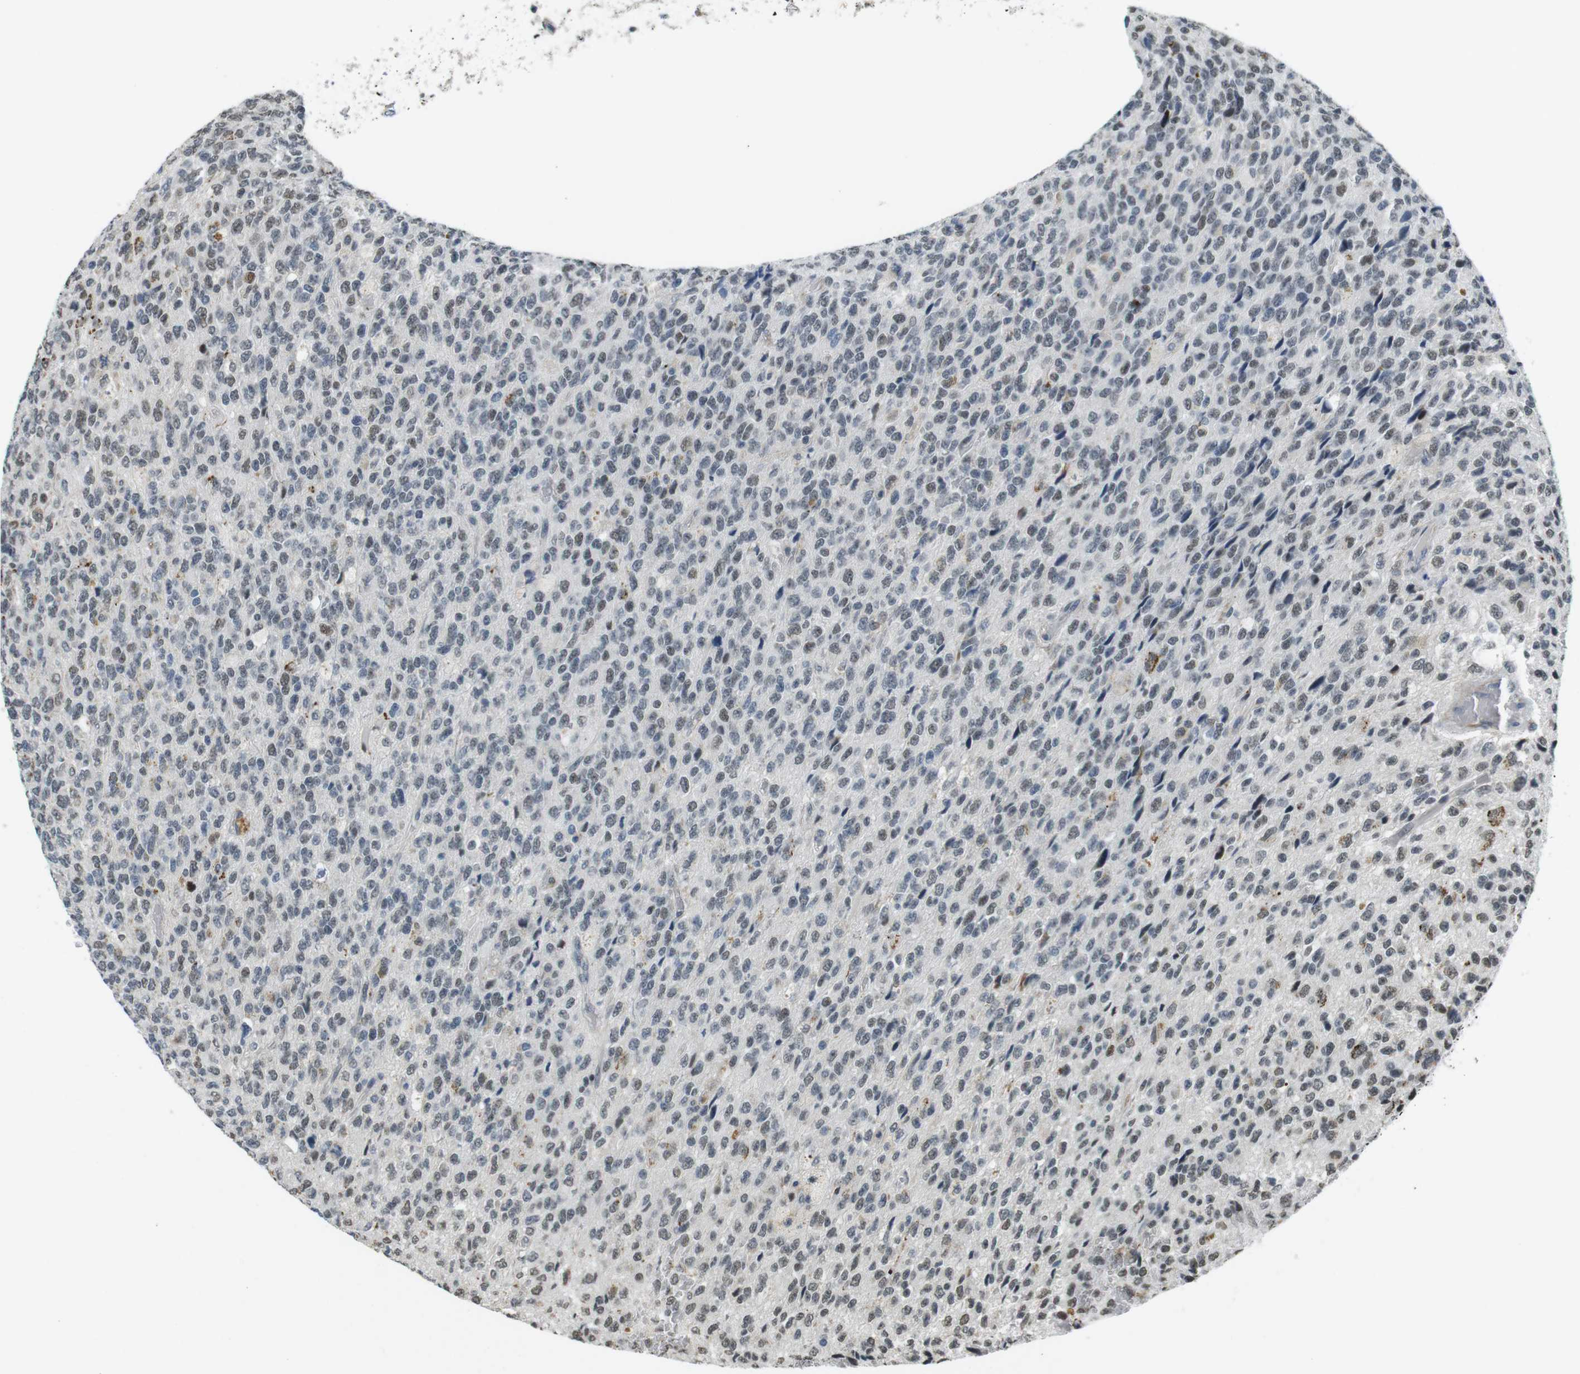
{"staining": {"intensity": "weak", "quantity": "25%-75%", "location": "nuclear"}, "tissue": "glioma", "cell_type": "Tumor cells", "image_type": "cancer", "snomed": [{"axis": "morphology", "description": "Glioma, malignant, High grade"}, {"axis": "topography", "description": "pancreas cauda"}], "caption": "IHC of malignant glioma (high-grade) reveals low levels of weak nuclear staining in approximately 25%-75% of tumor cells.", "gene": "USP7", "patient": {"sex": "male", "age": 60}}